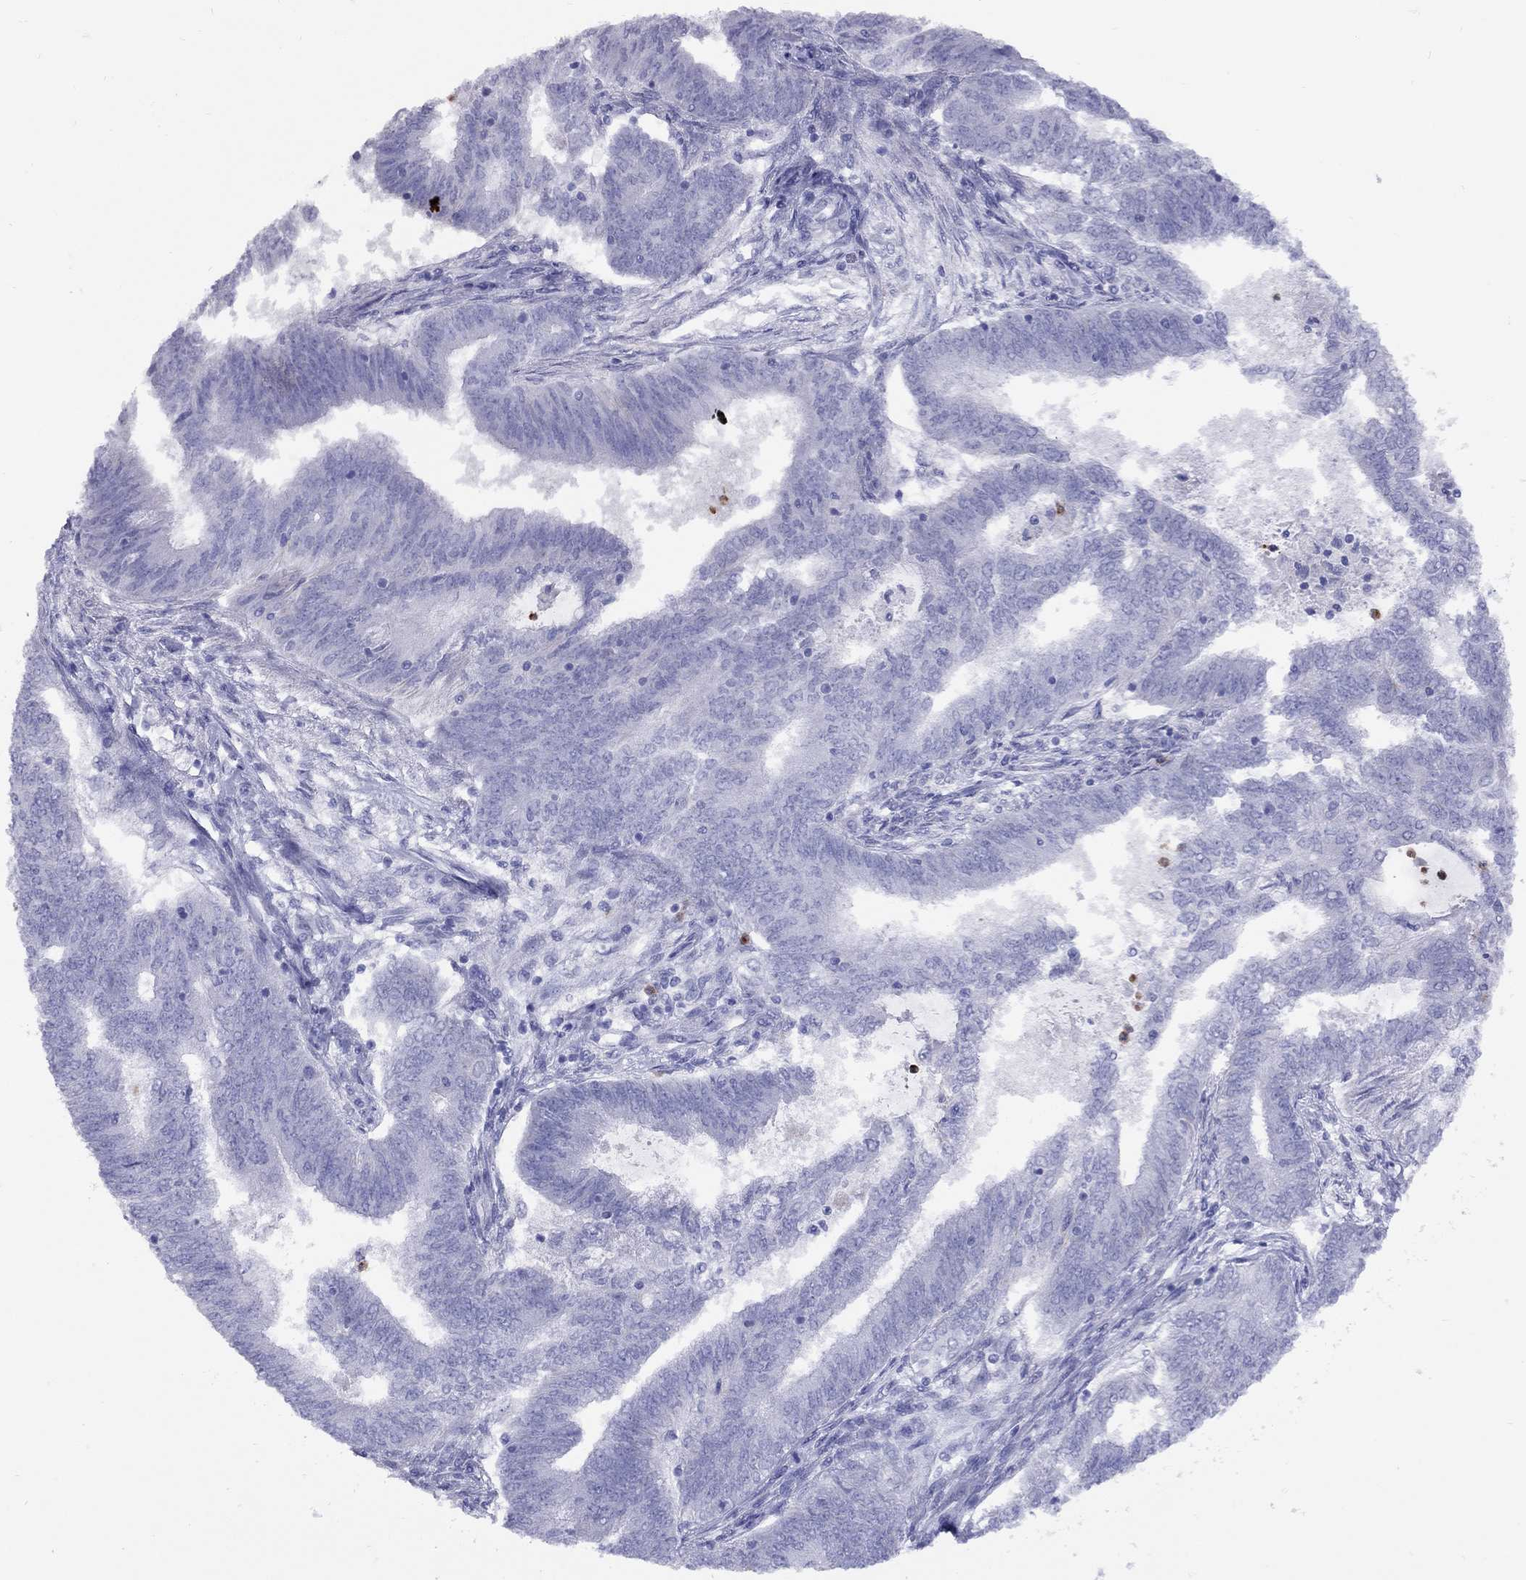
{"staining": {"intensity": "negative", "quantity": "none", "location": "none"}, "tissue": "endometrial cancer", "cell_type": "Tumor cells", "image_type": "cancer", "snomed": [{"axis": "morphology", "description": "Adenocarcinoma, NOS"}, {"axis": "topography", "description": "Endometrium"}], "caption": "Human endometrial cancer (adenocarcinoma) stained for a protein using immunohistochemistry displays no expression in tumor cells.", "gene": "SPINT4", "patient": {"sex": "female", "age": 62}}